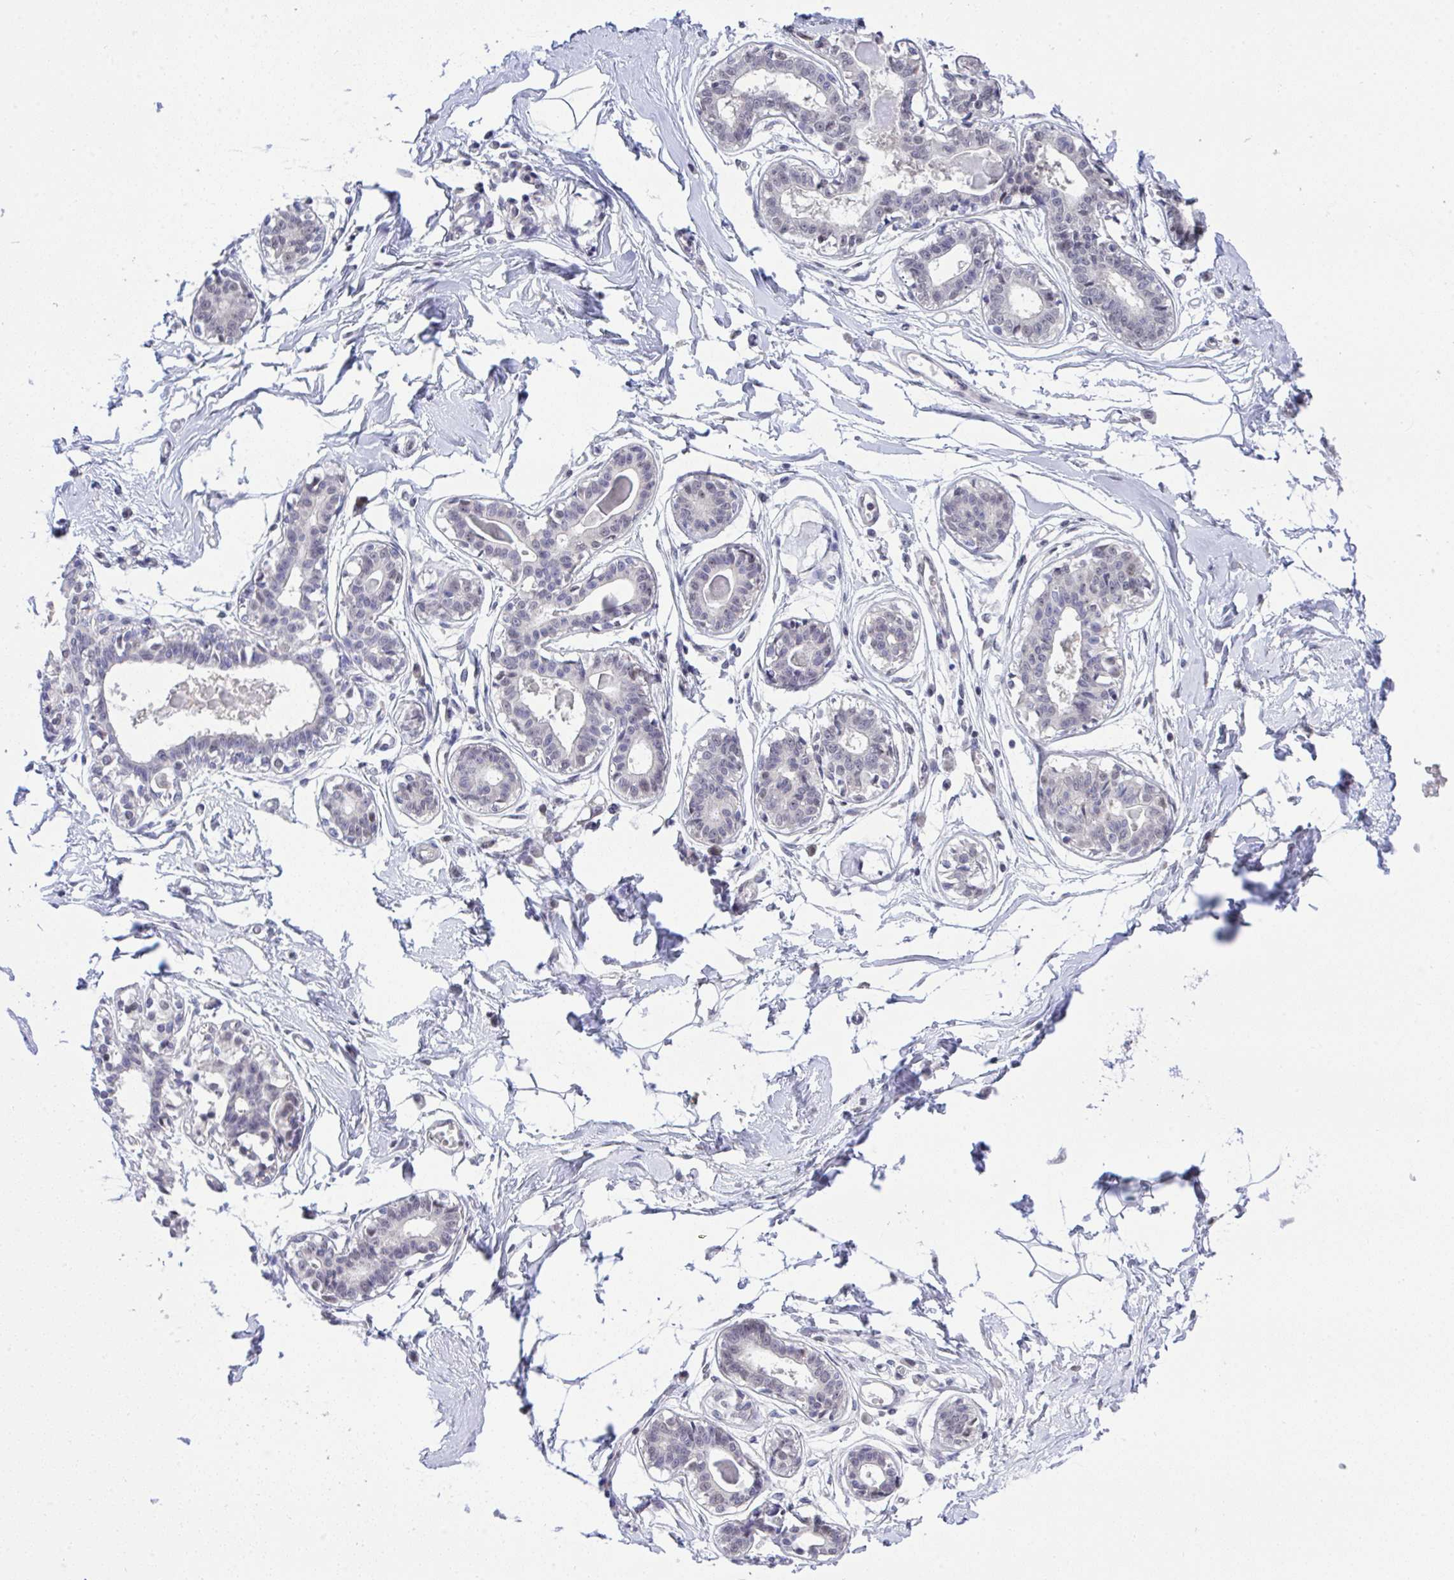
{"staining": {"intensity": "negative", "quantity": "none", "location": "none"}, "tissue": "breast", "cell_type": "Adipocytes", "image_type": "normal", "snomed": [{"axis": "morphology", "description": "Normal tissue, NOS"}, {"axis": "topography", "description": "Breast"}], "caption": "Breast stained for a protein using IHC shows no expression adipocytes.", "gene": "C9orf64", "patient": {"sex": "female", "age": 45}}